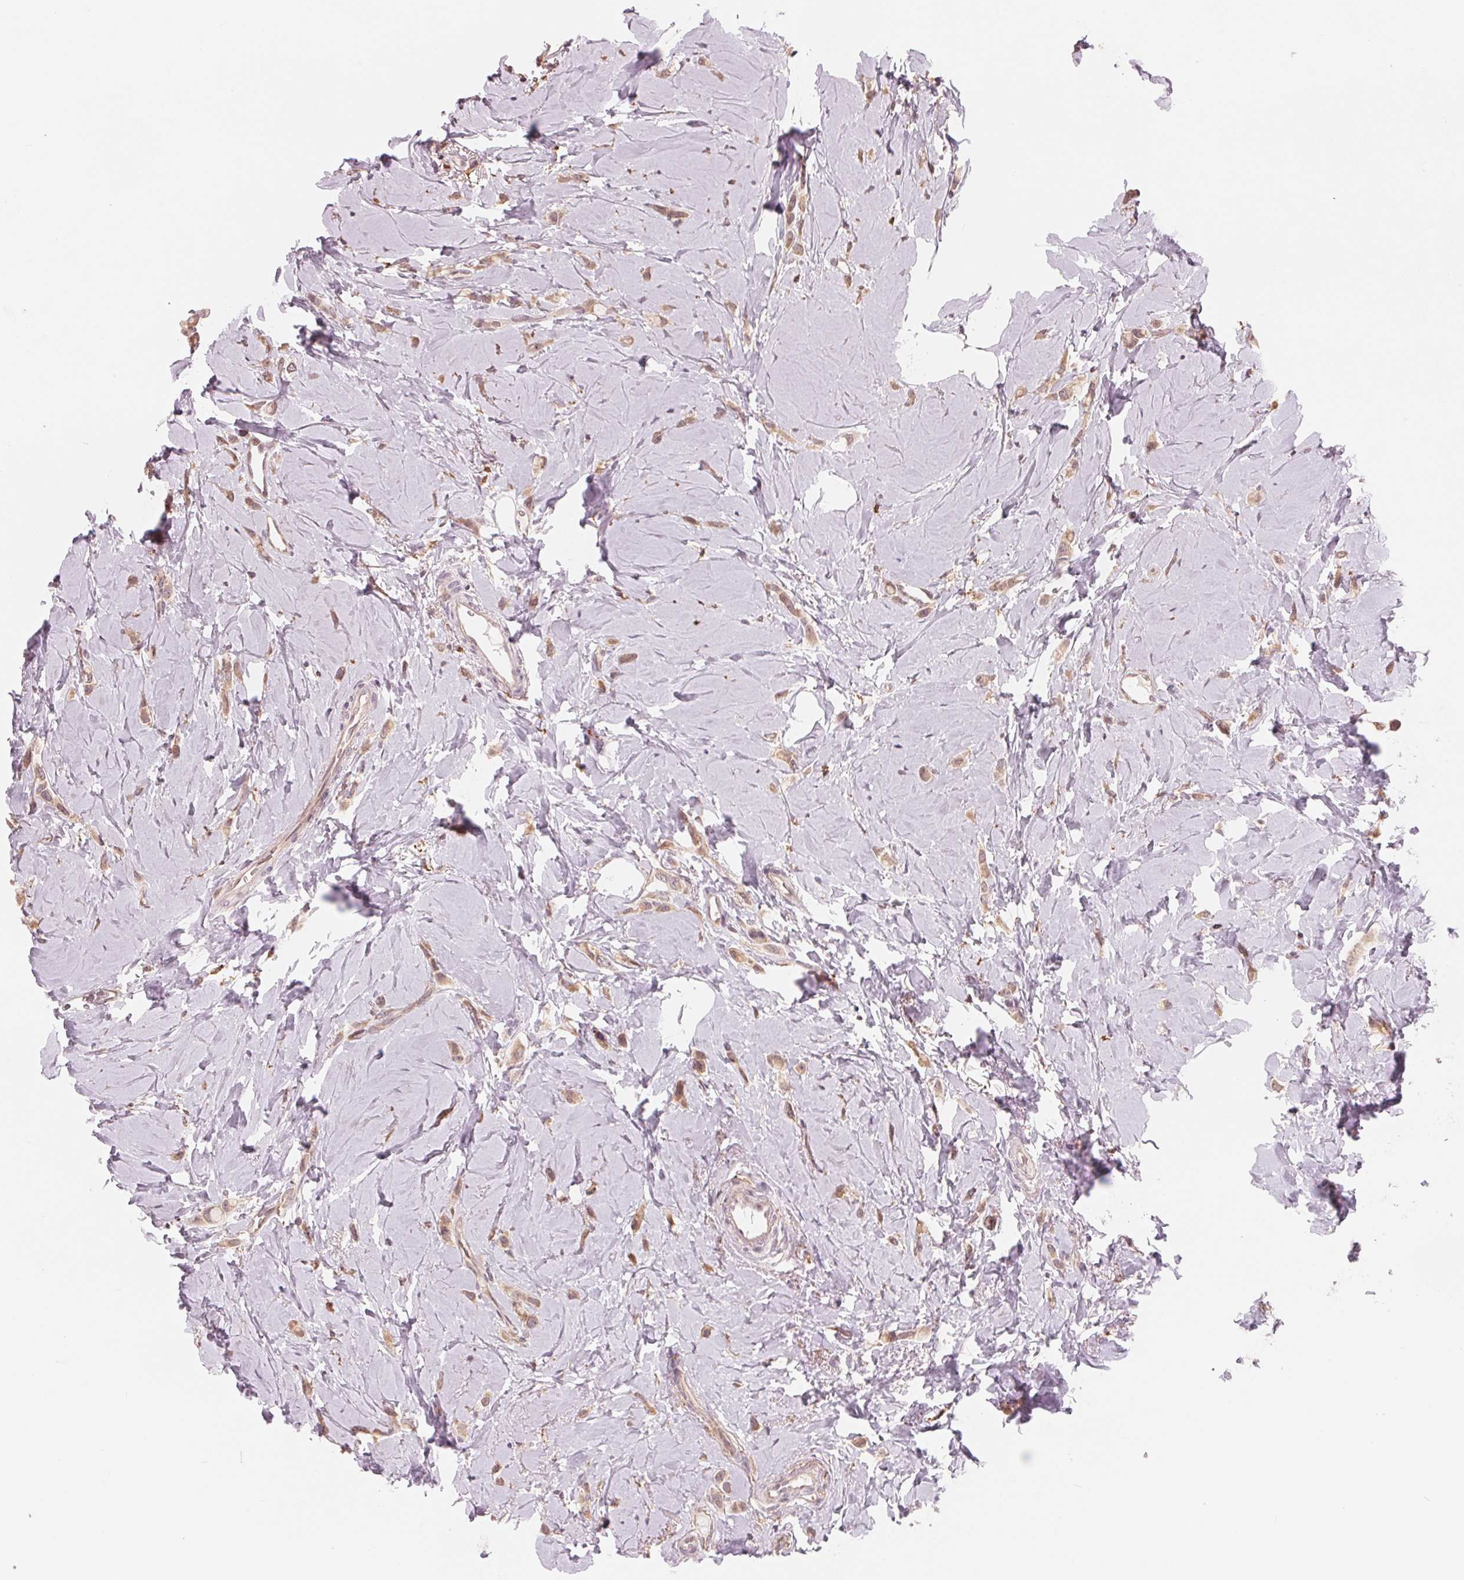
{"staining": {"intensity": "weak", "quantity": ">75%", "location": "cytoplasmic/membranous,nuclear"}, "tissue": "breast cancer", "cell_type": "Tumor cells", "image_type": "cancer", "snomed": [{"axis": "morphology", "description": "Lobular carcinoma"}, {"axis": "topography", "description": "Breast"}], "caption": "The histopathology image exhibits immunohistochemical staining of lobular carcinoma (breast). There is weak cytoplasmic/membranous and nuclear positivity is appreciated in approximately >75% of tumor cells.", "gene": "IL9R", "patient": {"sex": "female", "age": 66}}